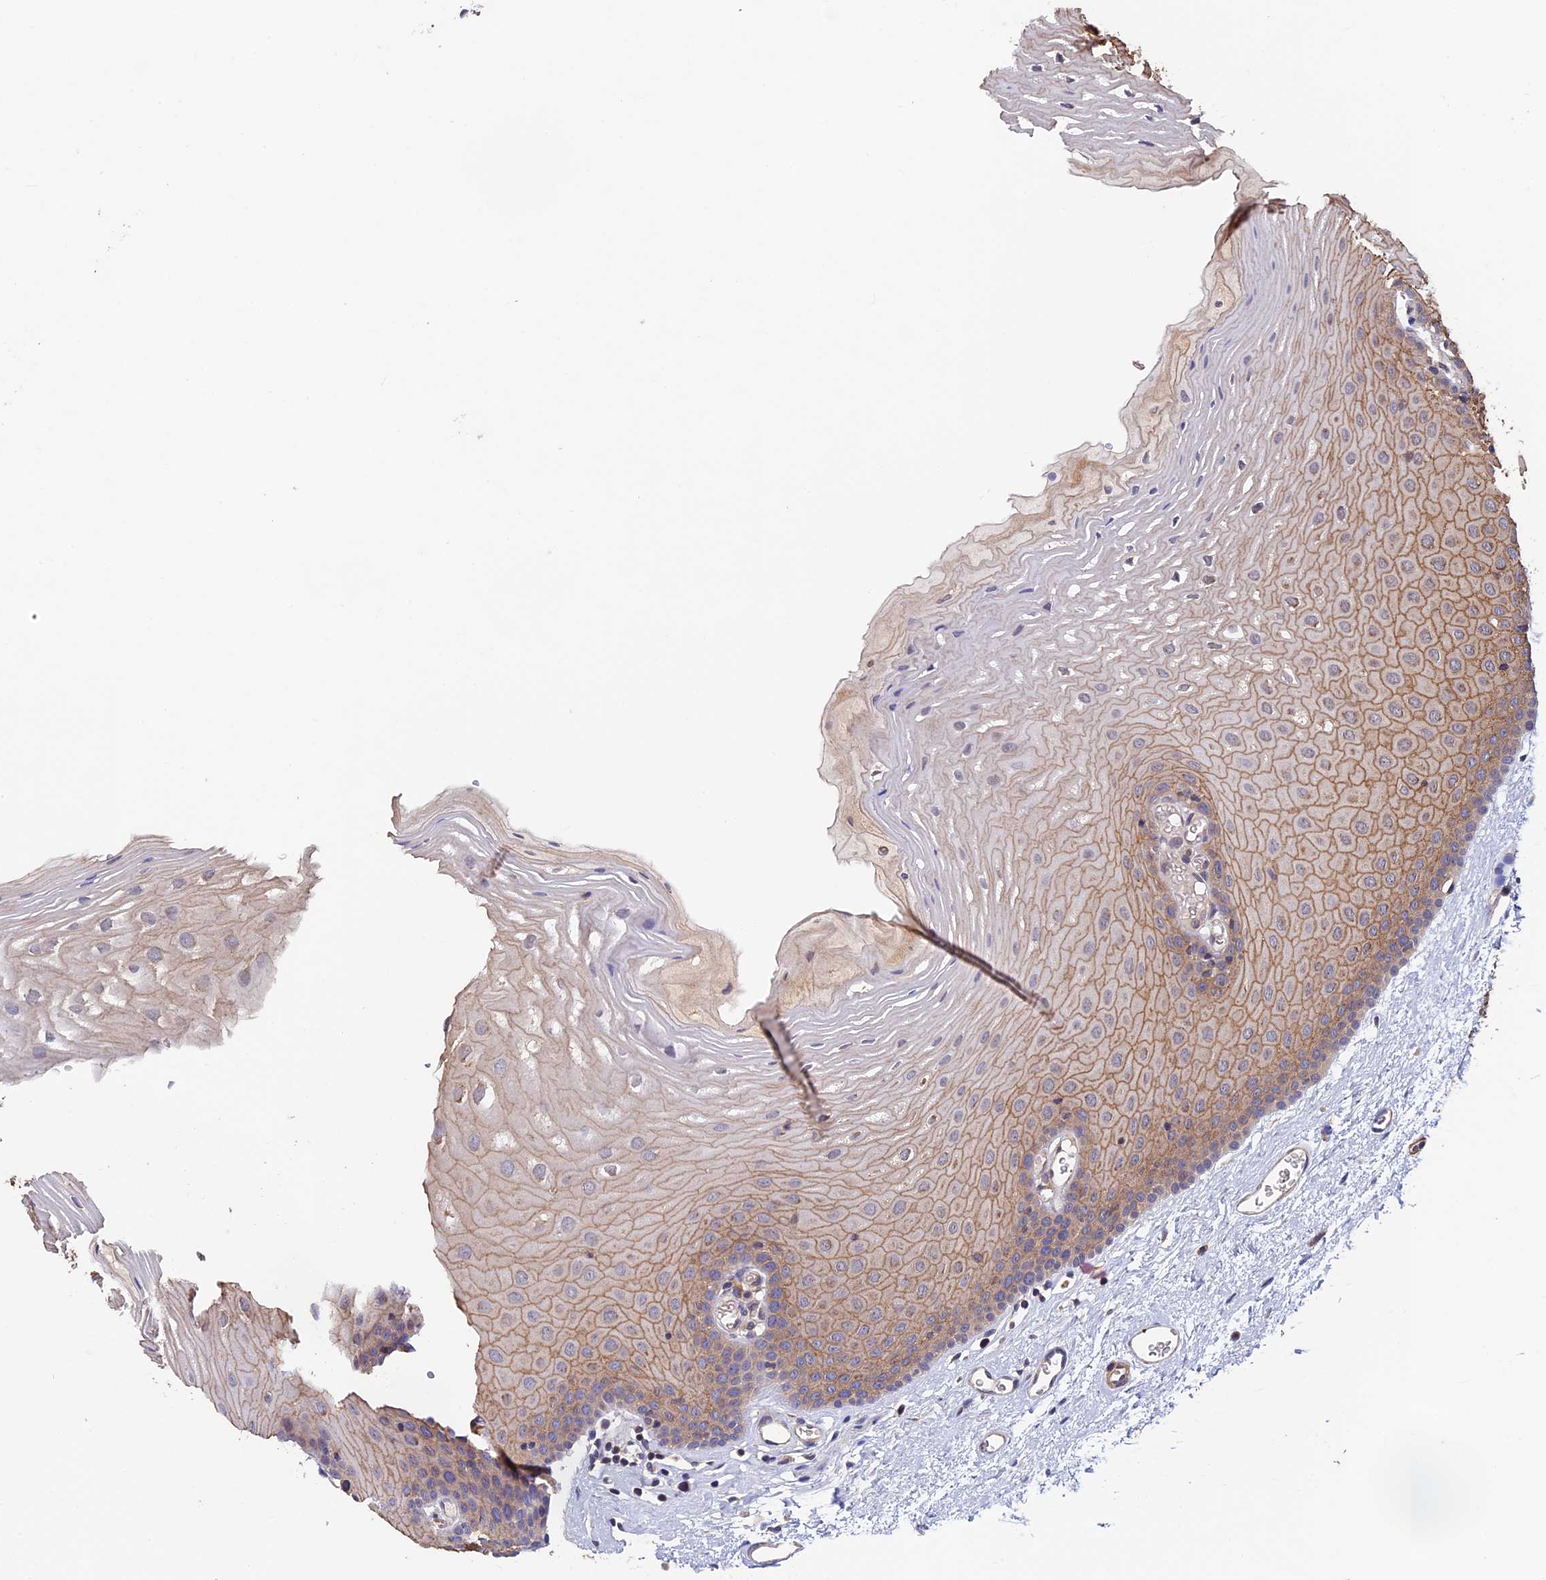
{"staining": {"intensity": "moderate", "quantity": ">75%", "location": "cytoplasmic/membranous"}, "tissue": "oral mucosa", "cell_type": "Squamous epithelial cells", "image_type": "normal", "snomed": [{"axis": "morphology", "description": "Normal tissue, NOS"}, {"axis": "topography", "description": "Oral tissue"}], "caption": "DAB immunohistochemical staining of unremarkable oral mucosa shows moderate cytoplasmic/membranous protein expression in about >75% of squamous epithelial cells. Nuclei are stained in blue.", "gene": "SLC9A5", "patient": {"sex": "female", "age": 70}}